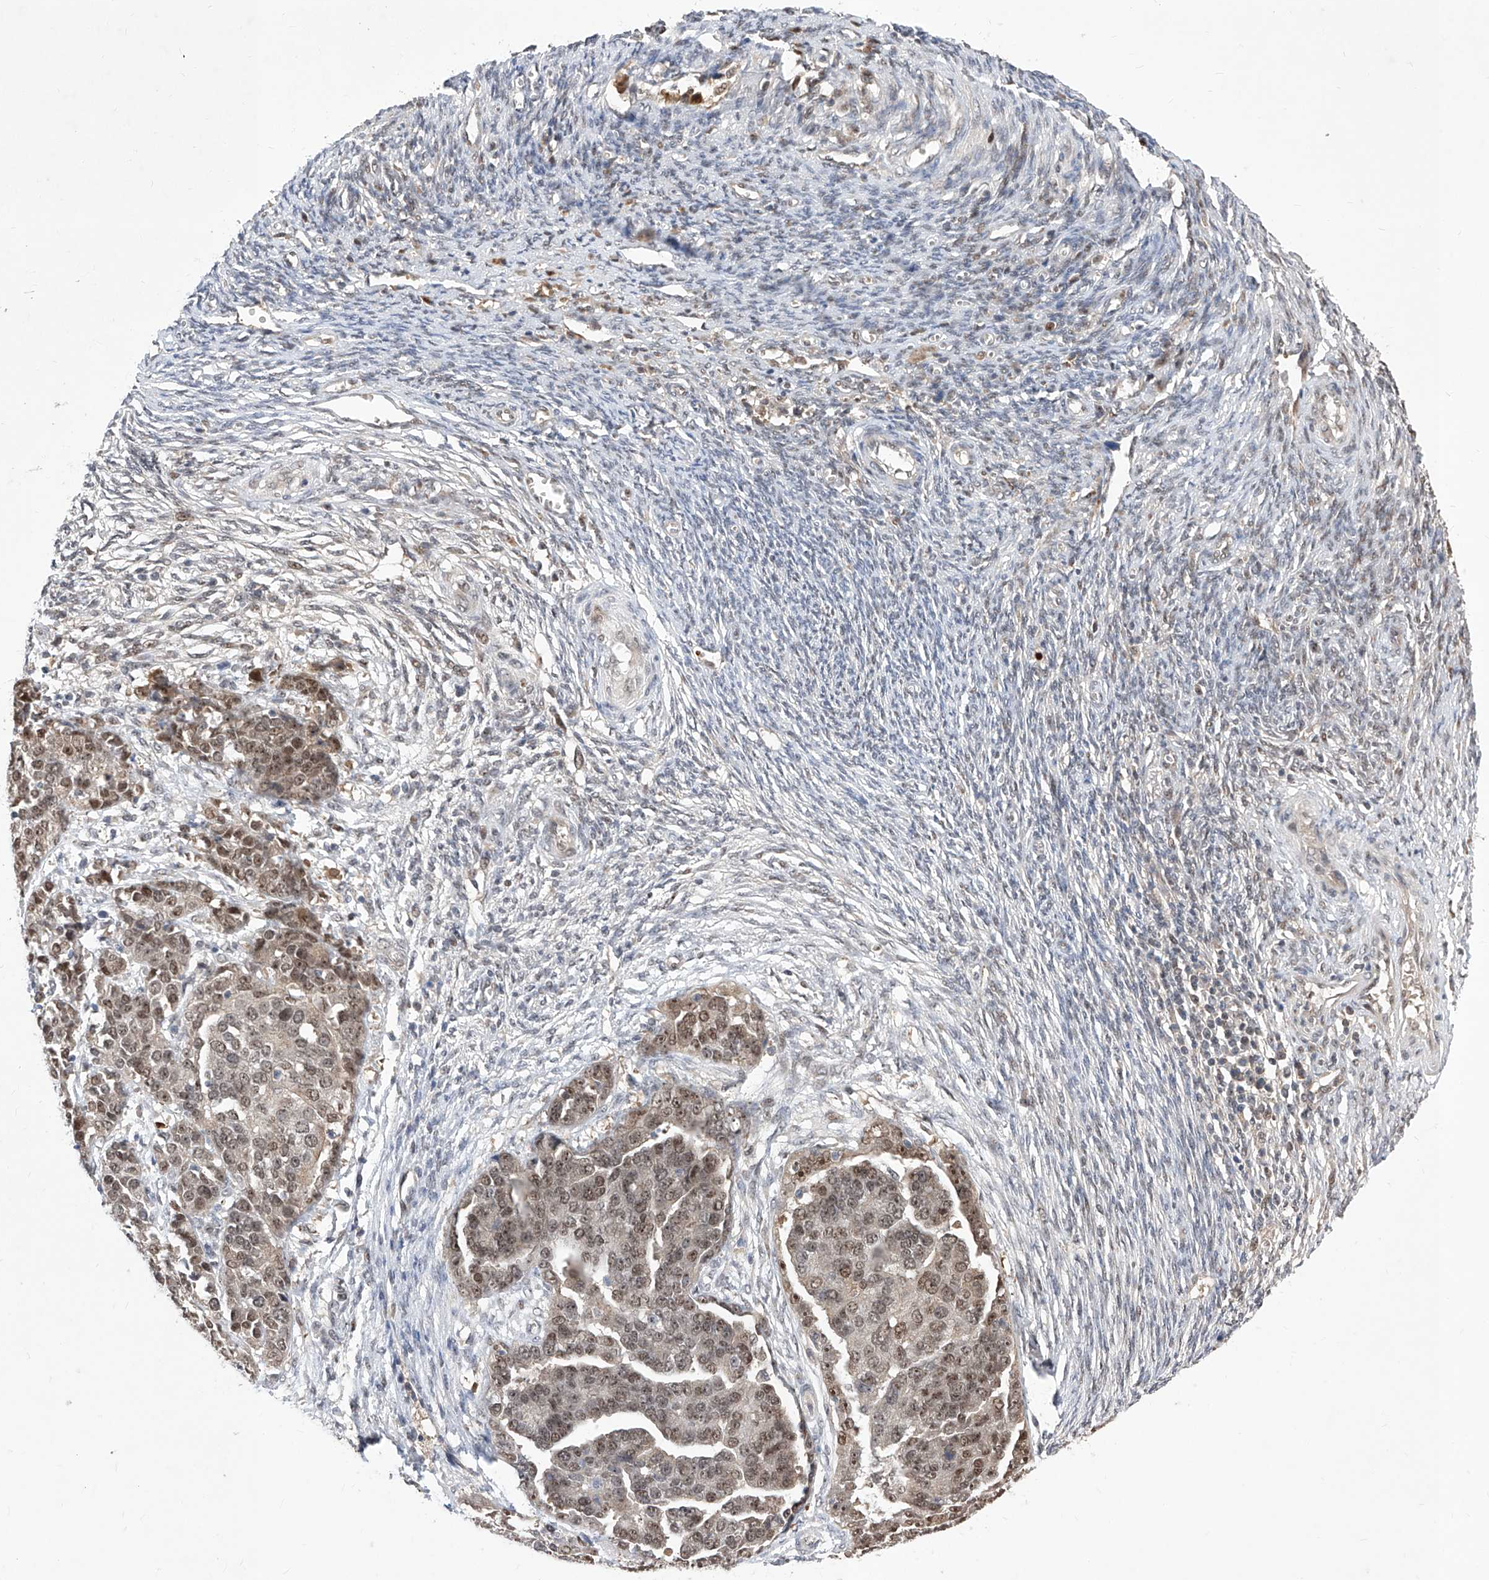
{"staining": {"intensity": "moderate", "quantity": ">75%", "location": "nuclear"}, "tissue": "ovarian cancer", "cell_type": "Tumor cells", "image_type": "cancer", "snomed": [{"axis": "morphology", "description": "Cystadenocarcinoma, serous, NOS"}, {"axis": "topography", "description": "Ovary"}], "caption": "Ovarian cancer (serous cystadenocarcinoma) stained for a protein (brown) shows moderate nuclear positive positivity in approximately >75% of tumor cells.", "gene": "LGR4", "patient": {"sex": "female", "age": 44}}